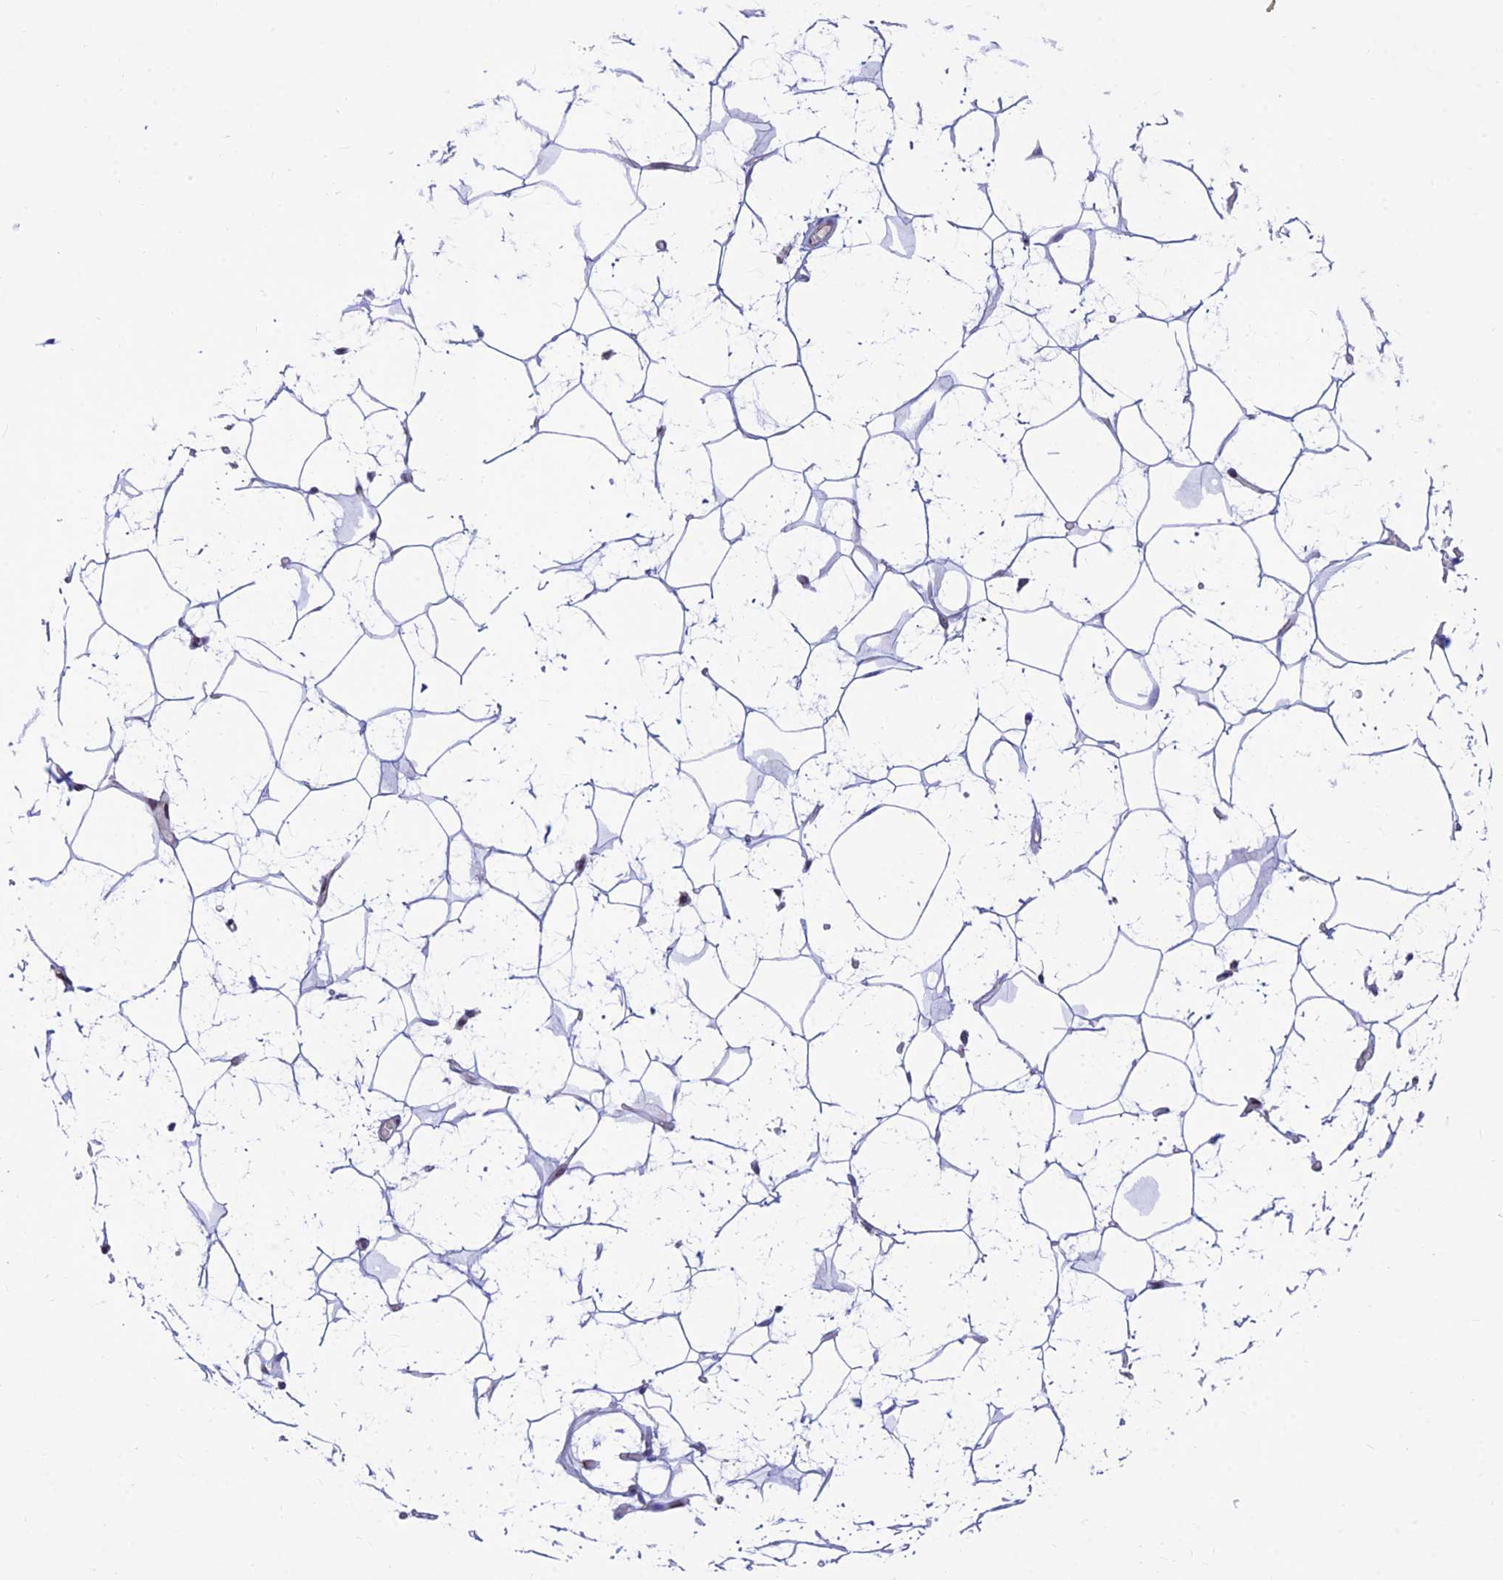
{"staining": {"intensity": "negative", "quantity": "none", "location": "none"}, "tissue": "adipose tissue", "cell_type": "Adipocytes", "image_type": "normal", "snomed": [{"axis": "morphology", "description": "Normal tissue, NOS"}, {"axis": "topography", "description": "Breast"}], "caption": "There is no significant positivity in adipocytes of adipose tissue.", "gene": "LYSMD2", "patient": {"sex": "female", "age": 26}}